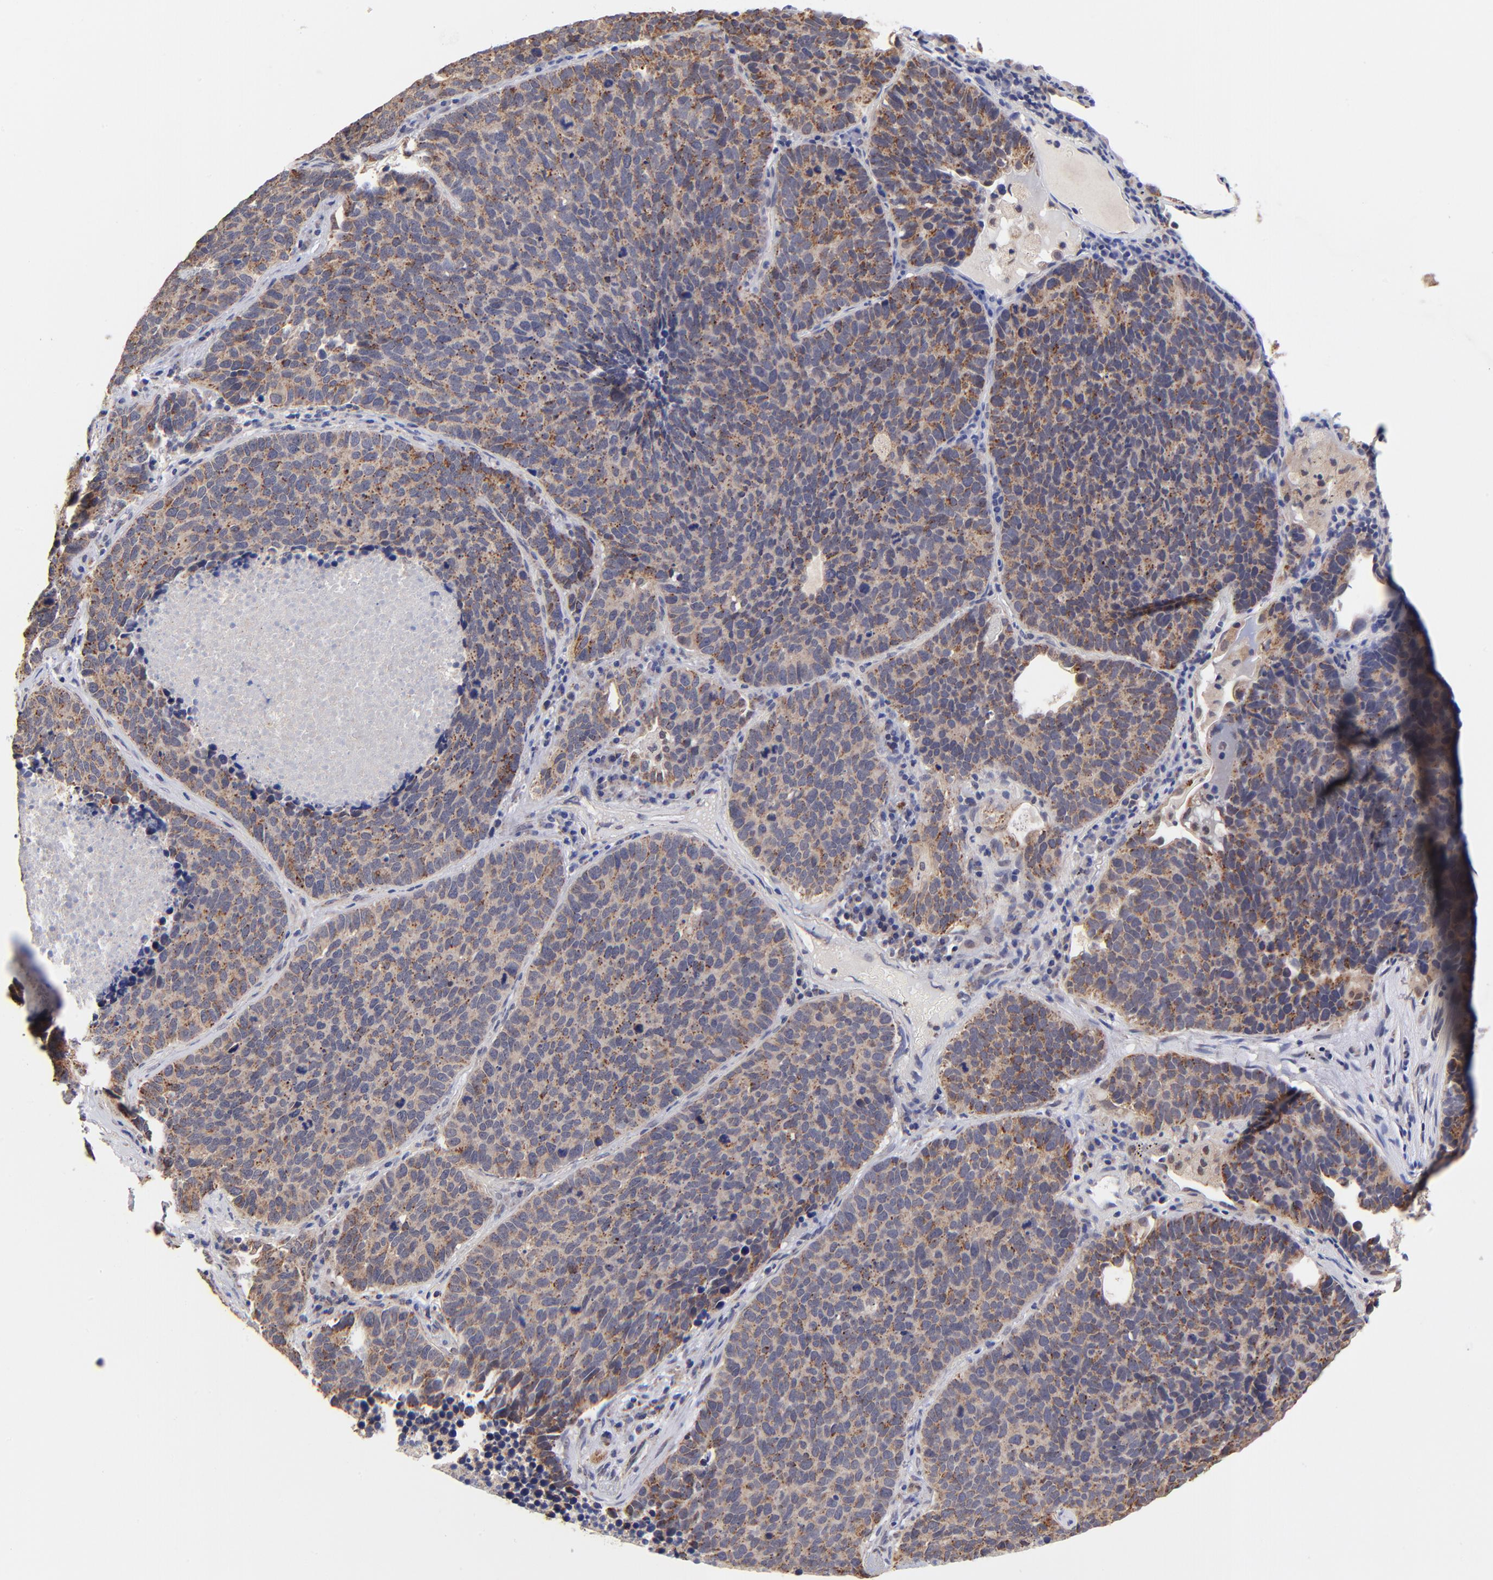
{"staining": {"intensity": "moderate", "quantity": ">75%", "location": "cytoplasmic/membranous"}, "tissue": "lung cancer", "cell_type": "Tumor cells", "image_type": "cancer", "snomed": [{"axis": "morphology", "description": "Neoplasm, malignant, NOS"}, {"axis": "topography", "description": "Lung"}], "caption": "An image showing moderate cytoplasmic/membranous staining in about >75% of tumor cells in lung cancer, as visualized by brown immunohistochemical staining.", "gene": "FBXL12", "patient": {"sex": "female", "age": 75}}